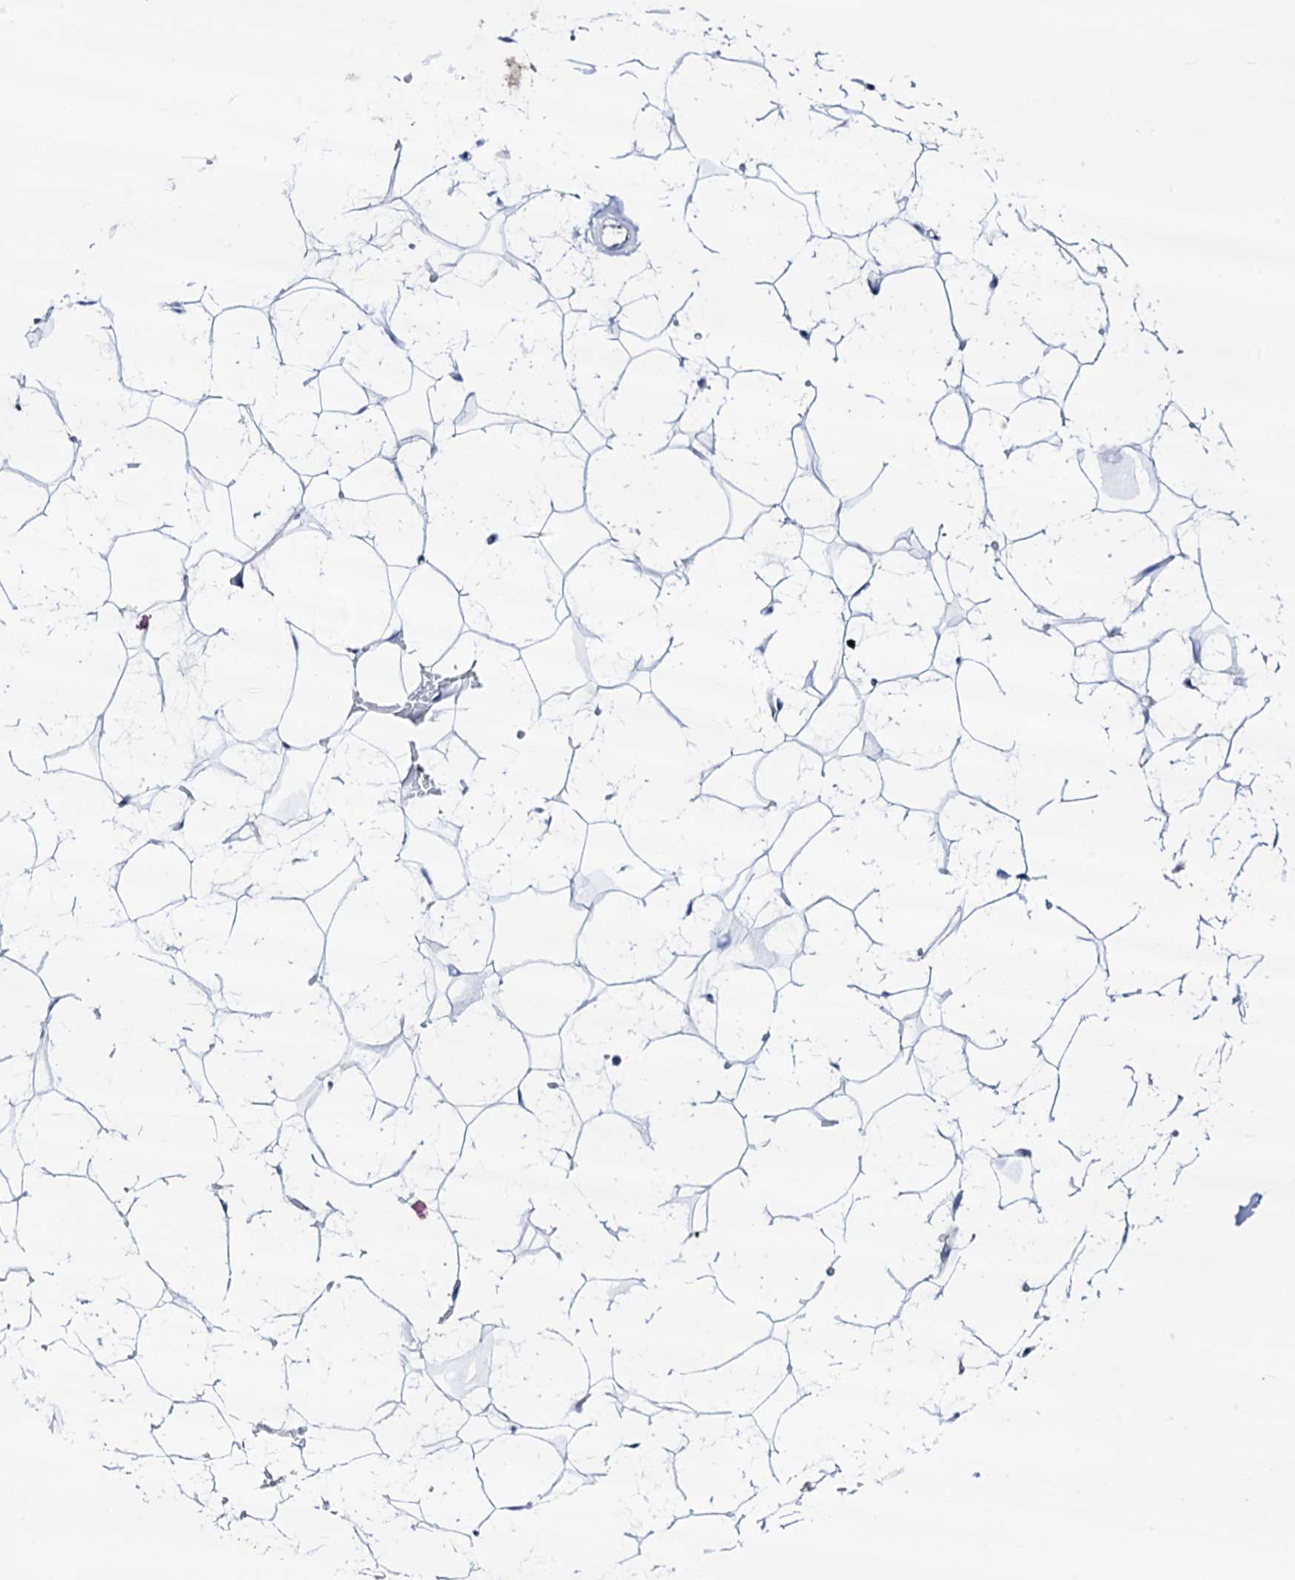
{"staining": {"intensity": "negative", "quantity": "none", "location": "none"}, "tissue": "adipose tissue", "cell_type": "Adipocytes", "image_type": "normal", "snomed": [{"axis": "morphology", "description": "Normal tissue, NOS"}, {"axis": "topography", "description": "Breast"}], "caption": "High magnification brightfield microscopy of benign adipose tissue stained with DAB (brown) and counterstained with hematoxylin (blue): adipocytes show no significant staining. (IHC, brightfield microscopy, high magnification).", "gene": "FBXL16", "patient": {"sex": "female", "age": 26}}